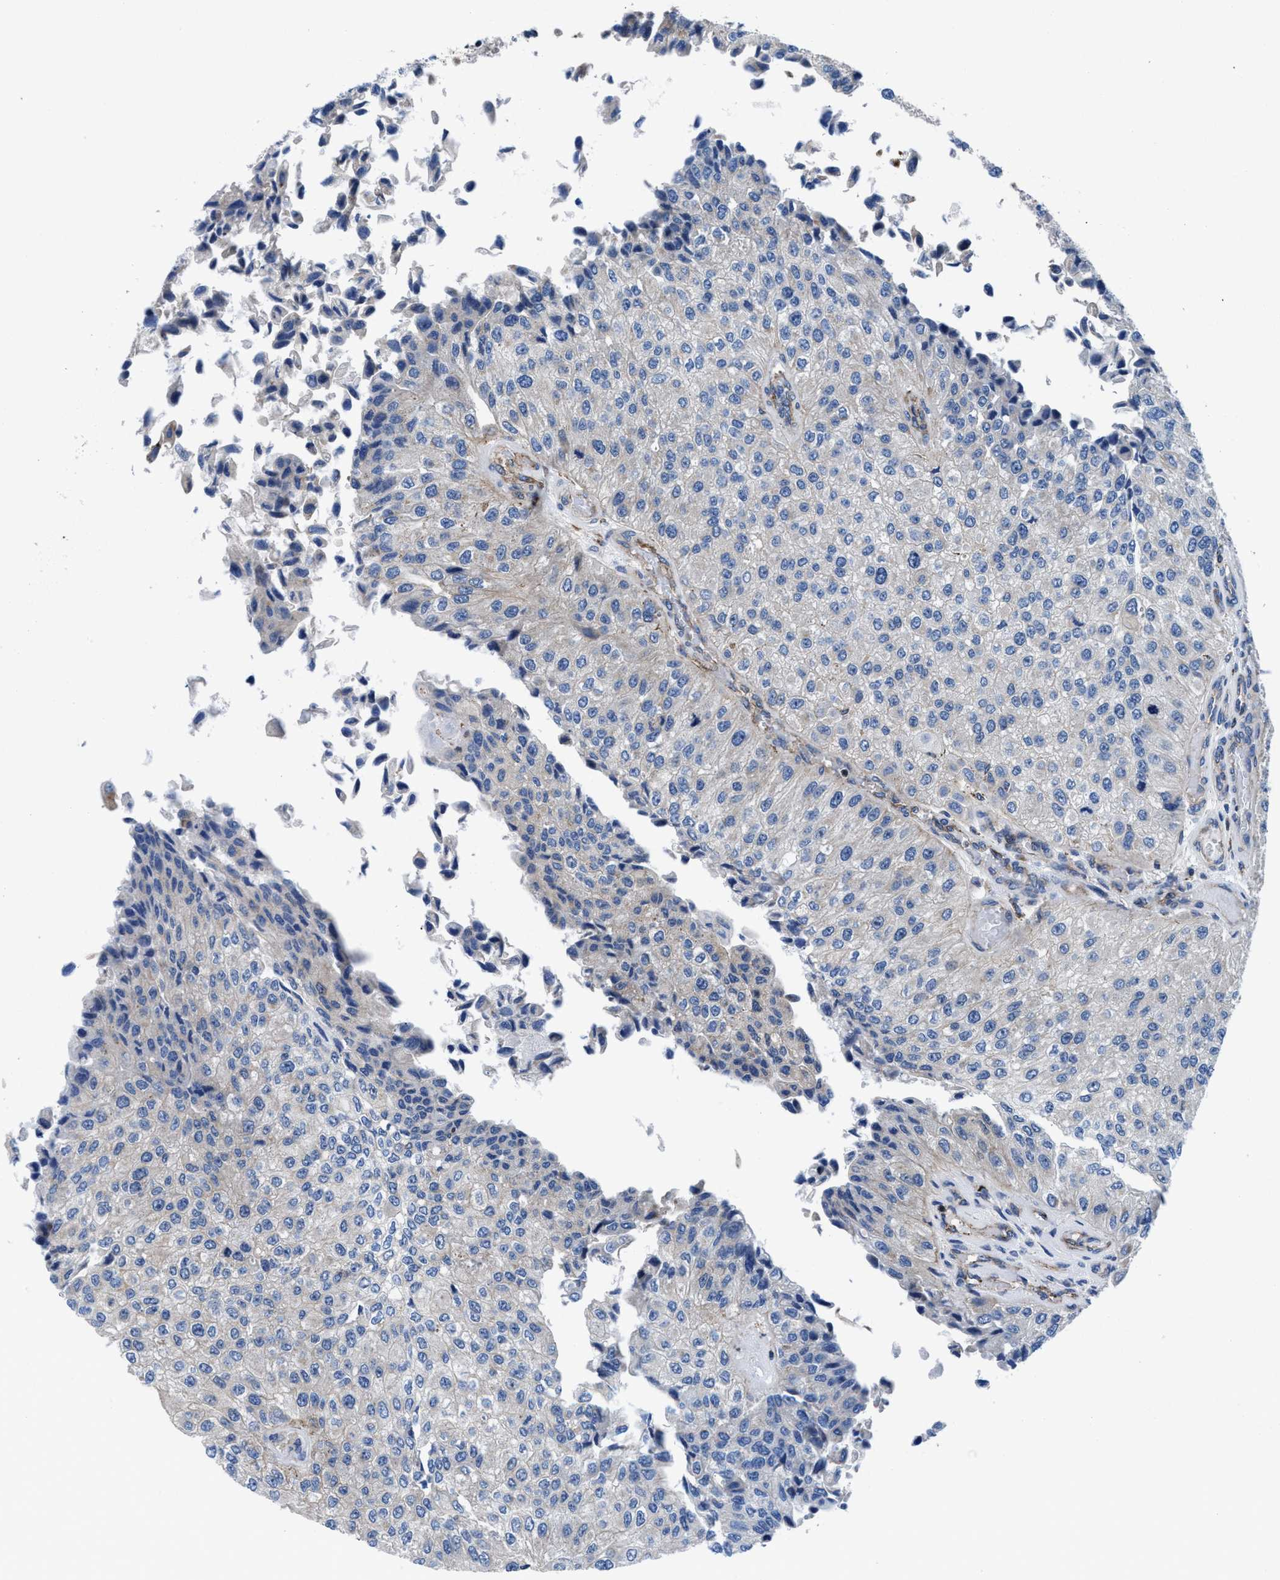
{"staining": {"intensity": "negative", "quantity": "none", "location": "none"}, "tissue": "urothelial cancer", "cell_type": "Tumor cells", "image_type": "cancer", "snomed": [{"axis": "morphology", "description": "Urothelial carcinoma, High grade"}, {"axis": "topography", "description": "Kidney"}, {"axis": "topography", "description": "Urinary bladder"}], "caption": "DAB (3,3'-diaminobenzidine) immunohistochemical staining of urothelial cancer displays no significant positivity in tumor cells.", "gene": "PRR15L", "patient": {"sex": "male", "age": 77}}